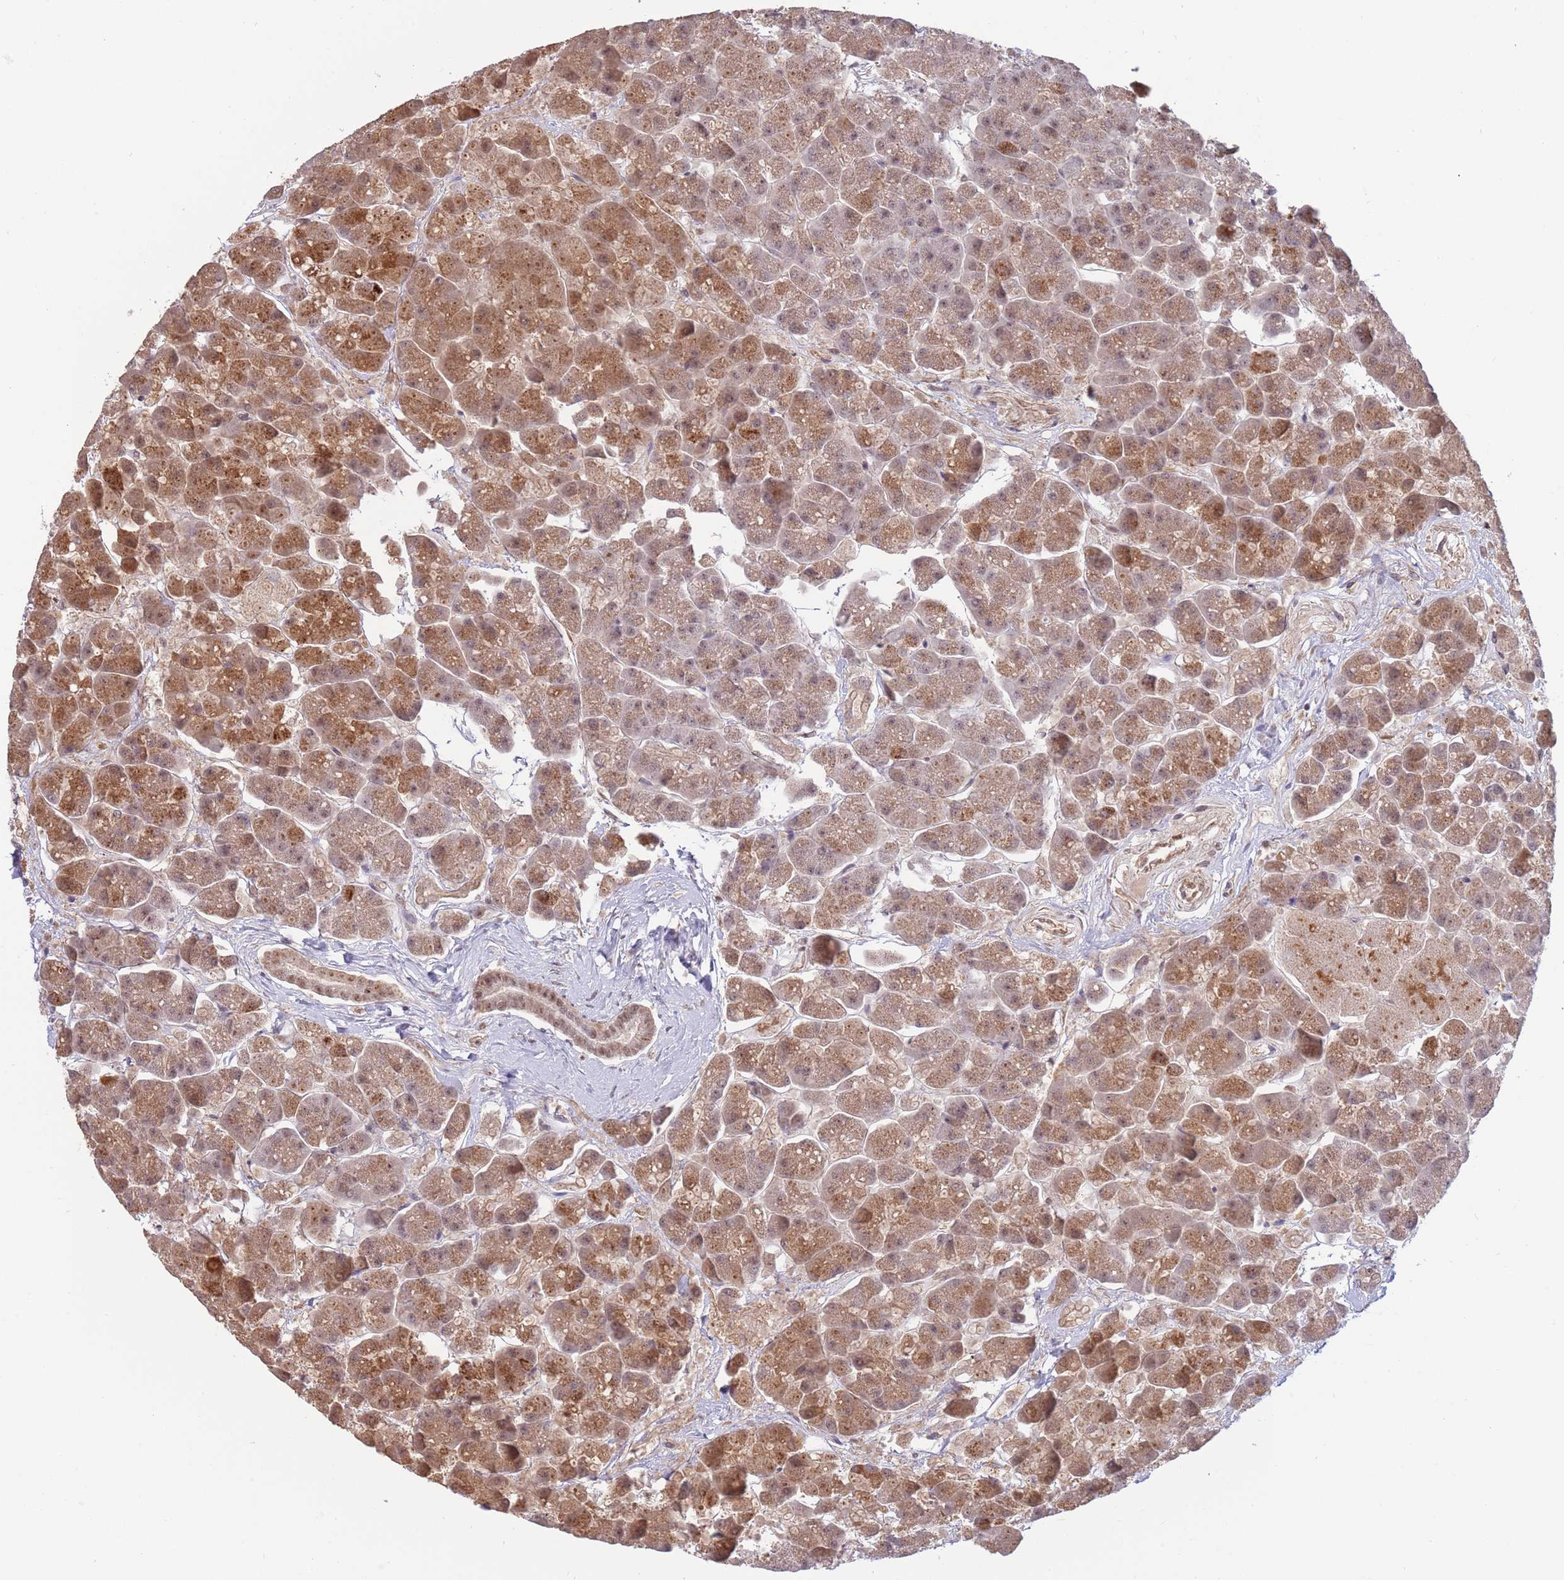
{"staining": {"intensity": "moderate", "quantity": "25%-75%", "location": "cytoplasmic/membranous"}, "tissue": "pancreas", "cell_type": "Exocrine glandular cells", "image_type": "normal", "snomed": [{"axis": "morphology", "description": "Normal tissue, NOS"}, {"axis": "topography", "description": "Pancreas"}, {"axis": "topography", "description": "Peripheral nerve tissue"}], "caption": "A photomicrograph of pancreas stained for a protein shows moderate cytoplasmic/membranous brown staining in exocrine glandular cells.", "gene": "ZBTB7A", "patient": {"sex": "male", "age": 54}}